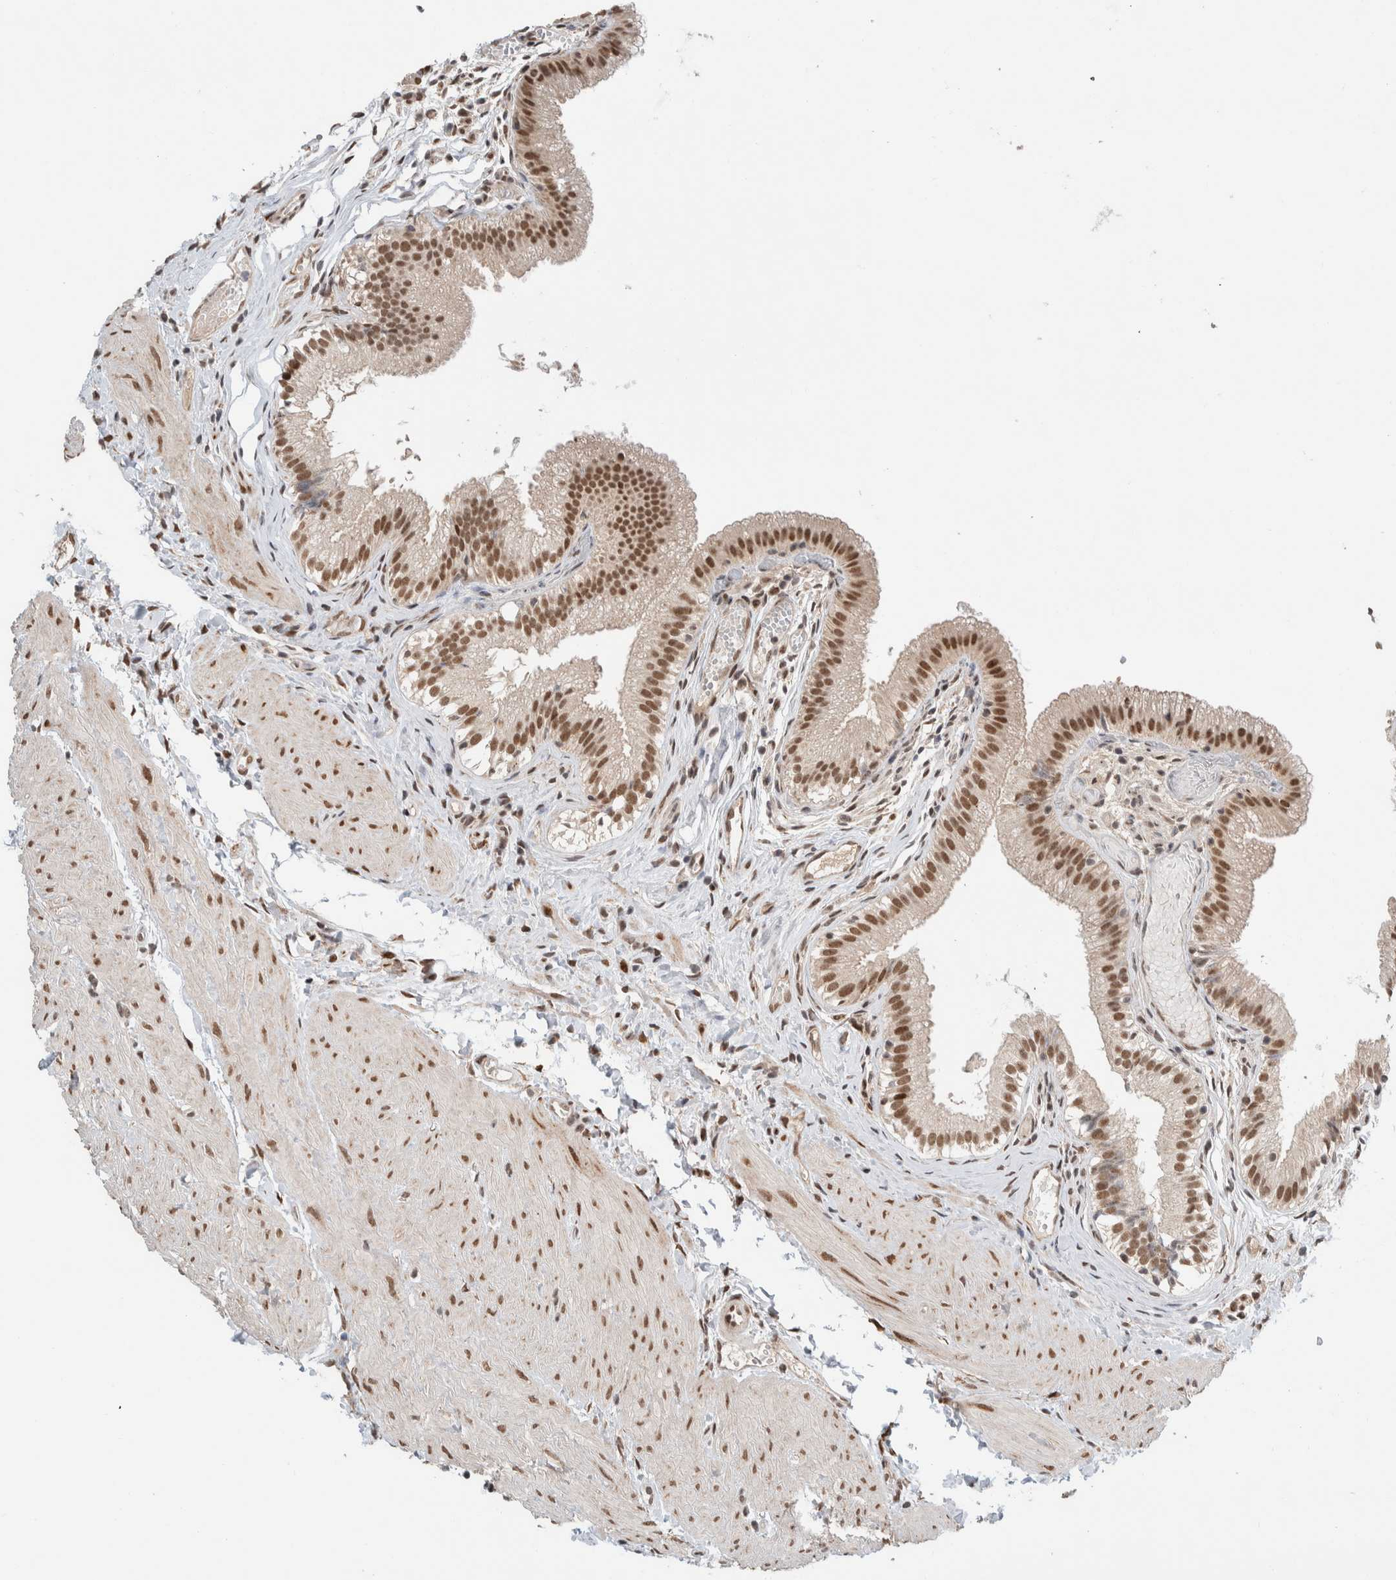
{"staining": {"intensity": "moderate", "quantity": ">75%", "location": "nuclear"}, "tissue": "gallbladder", "cell_type": "Glandular cells", "image_type": "normal", "snomed": [{"axis": "morphology", "description": "Normal tissue, NOS"}, {"axis": "topography", "description": "Gallbladder"}], "caption": "Gallbladder stained with DAB immunohistochemistry (IHC) reveals medium levels of moderate nuclear positivity in approximately >75% of glandular cells.", "gene": "TNRC18", "patient": {"sex": "female", "age": 26}}